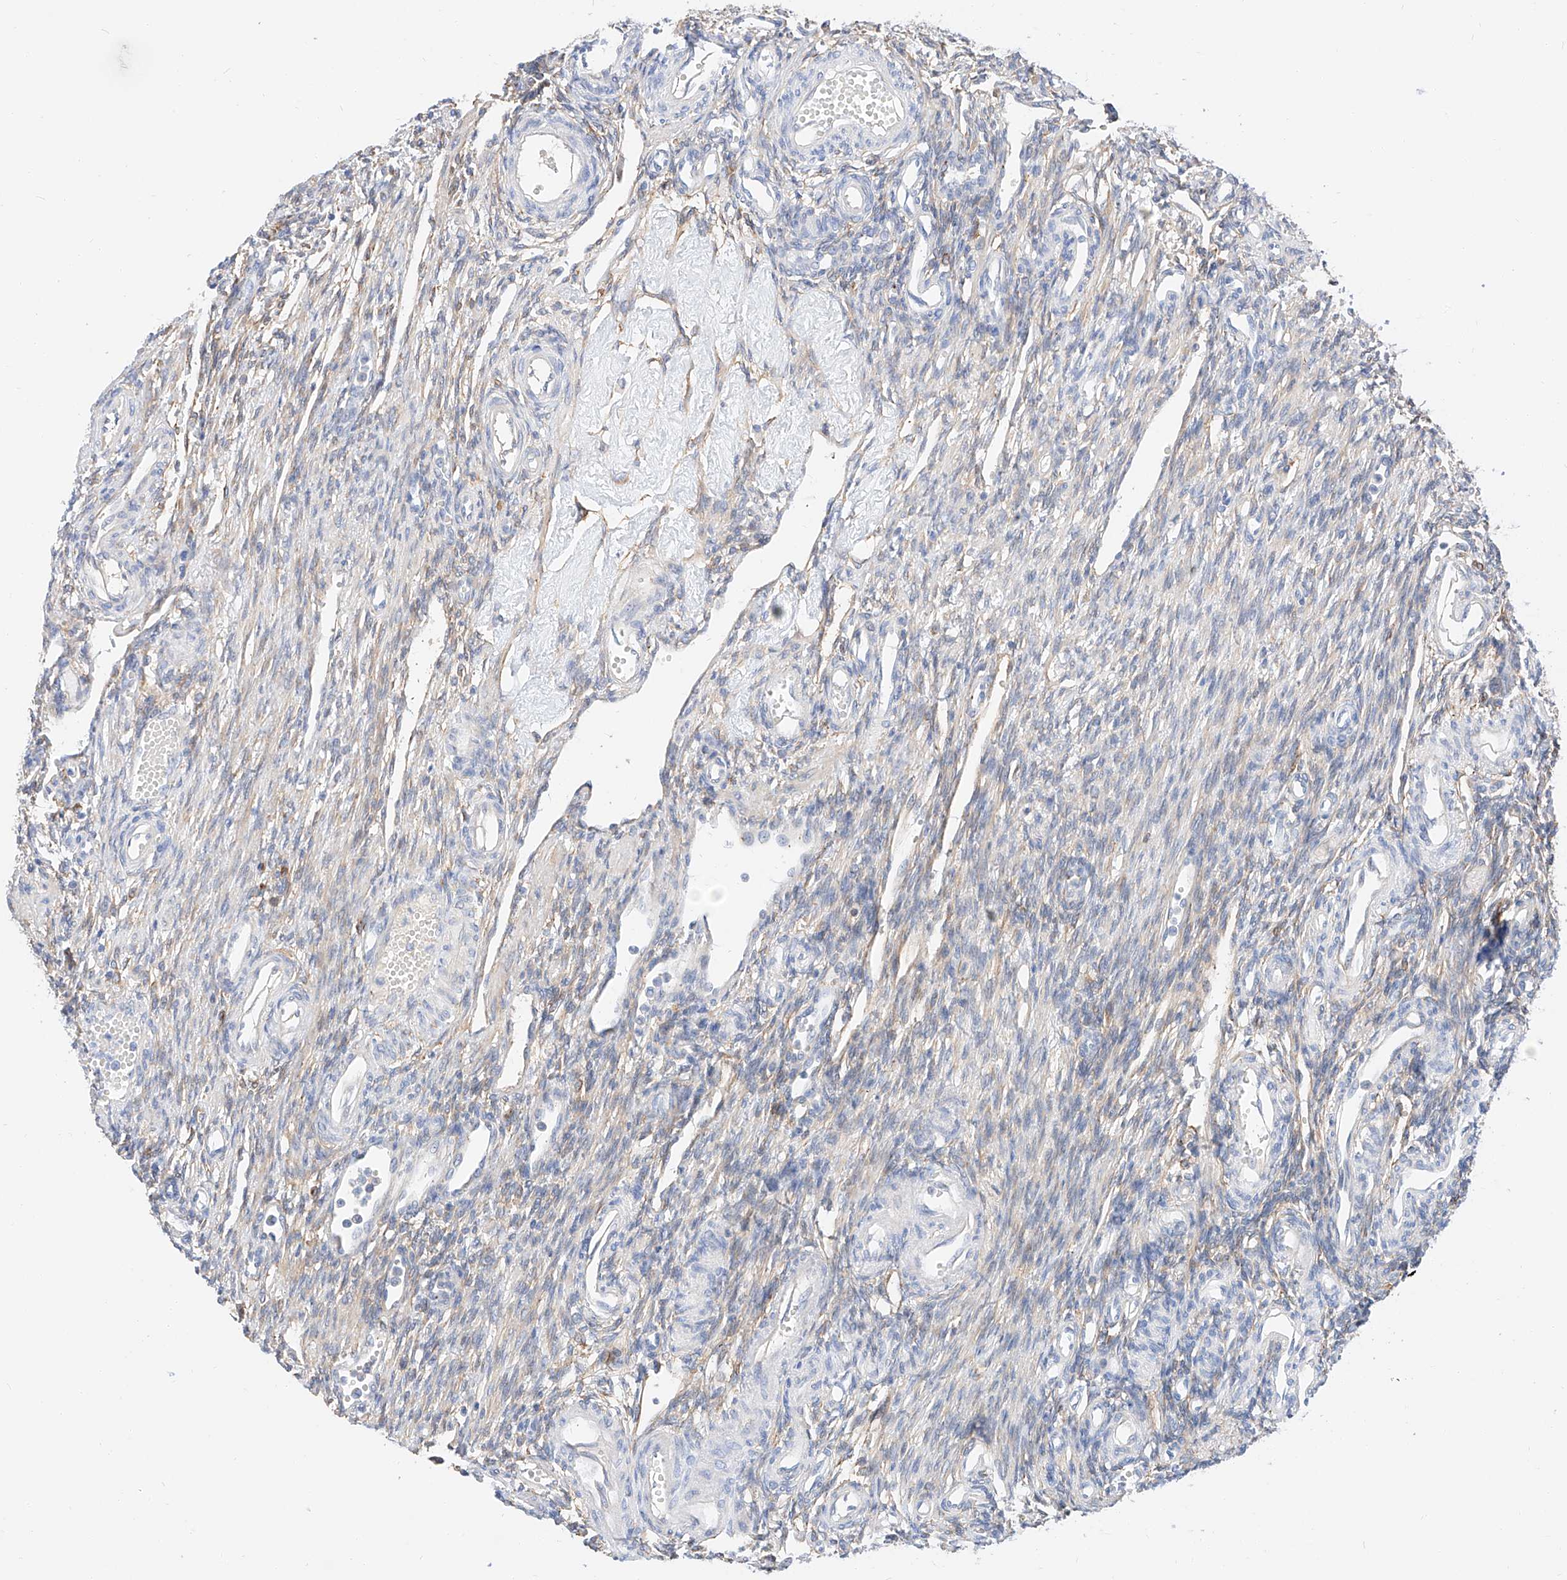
{"staining": {"intensity": "negative", "quantity": "none", "location": "none"}, "tissue": "ovary", "cell_type": "Ovarian stroma cells", "image_type": "normal", "snomed": [{"axis": "morphology", "description": "Normal tissue, NOS"}, {"axis": "morphology", "description": "Cyst, NOS"}, {"axis": "topography", "description": "Ovary"}], "caption": "This is an IHC photomicrograph of benign ovary. There is no staining in ovarian stroma cells.", "gene": "MAP7", "patient": {"sex": "female", "age": 33}}